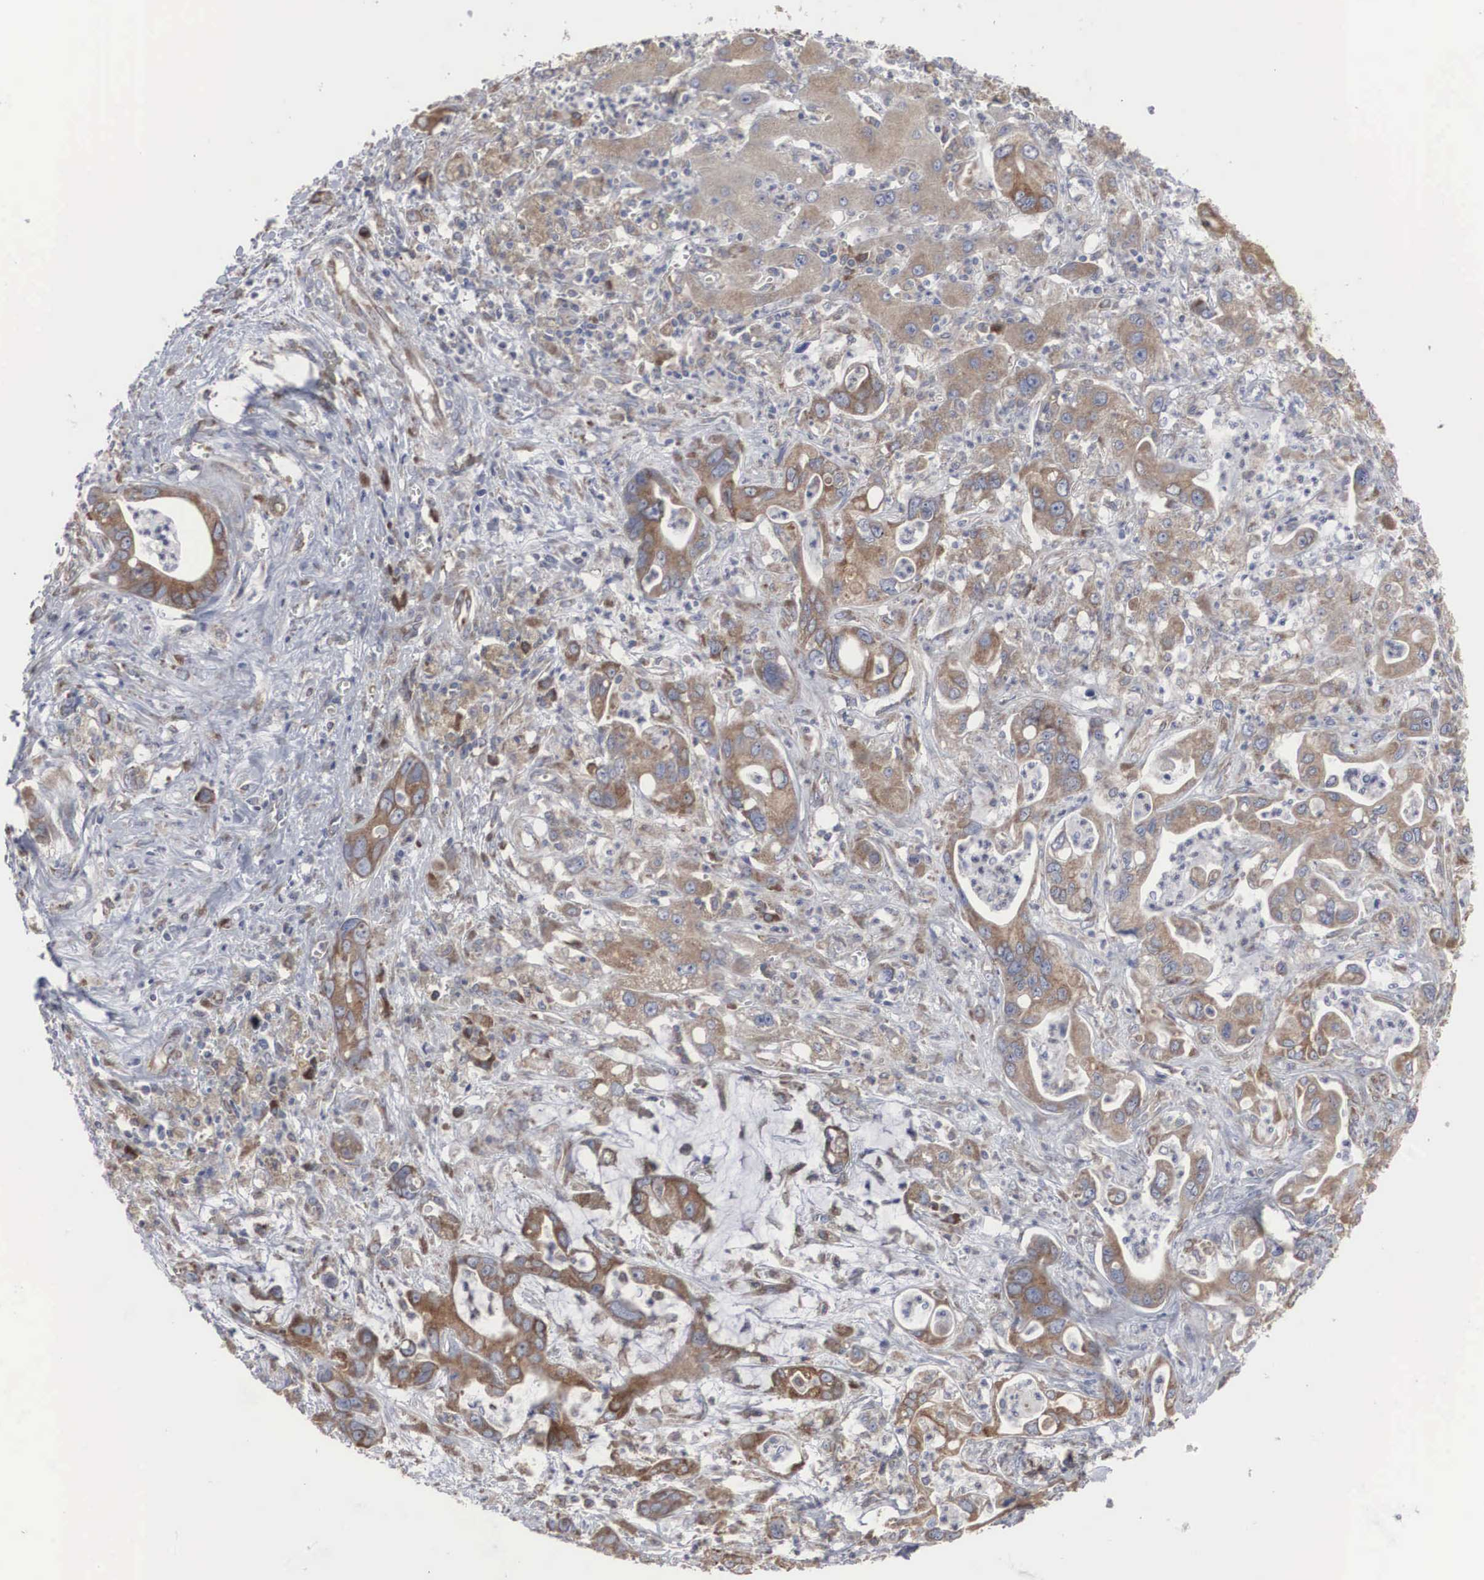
{"staining": {"intensity": "moderate", "quantity": ">75%", "location": "cytoplasmic/membranous"}, "tissue": "liver cancer", "cell_type": "Tumor cells", "image_type": "cancer", "snomed": [{"axis": "morphology", "description": "Cholangiocarcinoma"}, {"axis": "topography", "description": "Liver"}], "caption": "The photomicrograph reveals a brown stain indicating the presence of a protein in the cytoplasmic/membranous of tumor cells in liver cancer (cholangiocarcinoma). Nuclei are stained in blue.", "gene": "MIA2", "patient": {"sex": "female", "age": 65}}